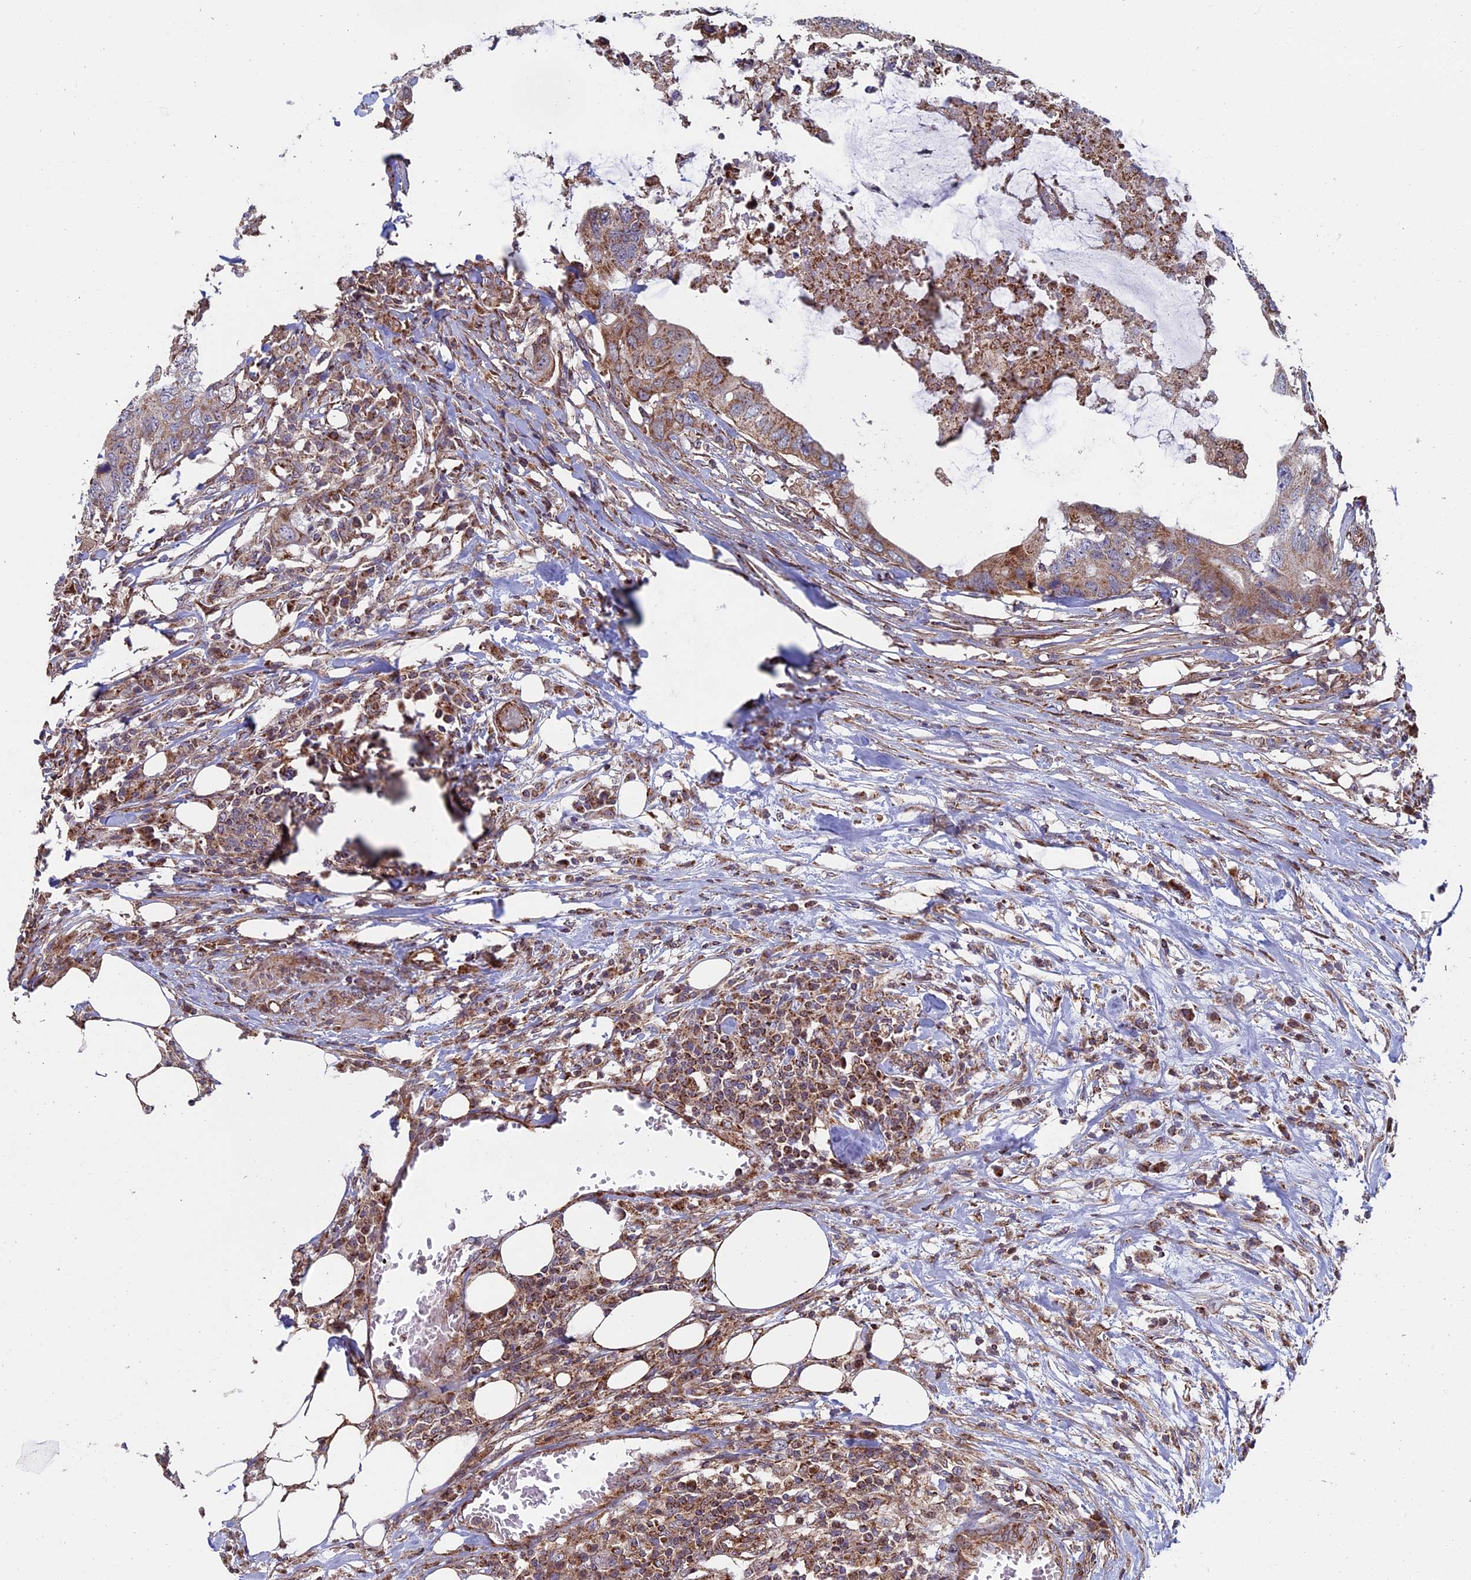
{"staining": {"intensity": "strong", "quantity": ">75%", "location": "cytoplasmic/membranous"}, "tissue": "colorectal cancer", "cell_type": "Tumor cells", "image_type": "cancer", "snomed": [{"axis": "morphology", "description": "Adenocarcinoma, NOS"}, {"axis": "topography", "description": "Colon"}], "caption": "This micrograph reveals immunohistochemistry (IHC) staining of colorectal cancer (adenocarcinoma), with high strong cytoplasmic/membranous staining in about >75% of tumor cells.", "gene": "CCDC8", "patient": {"sex": "male", "age": 71}}